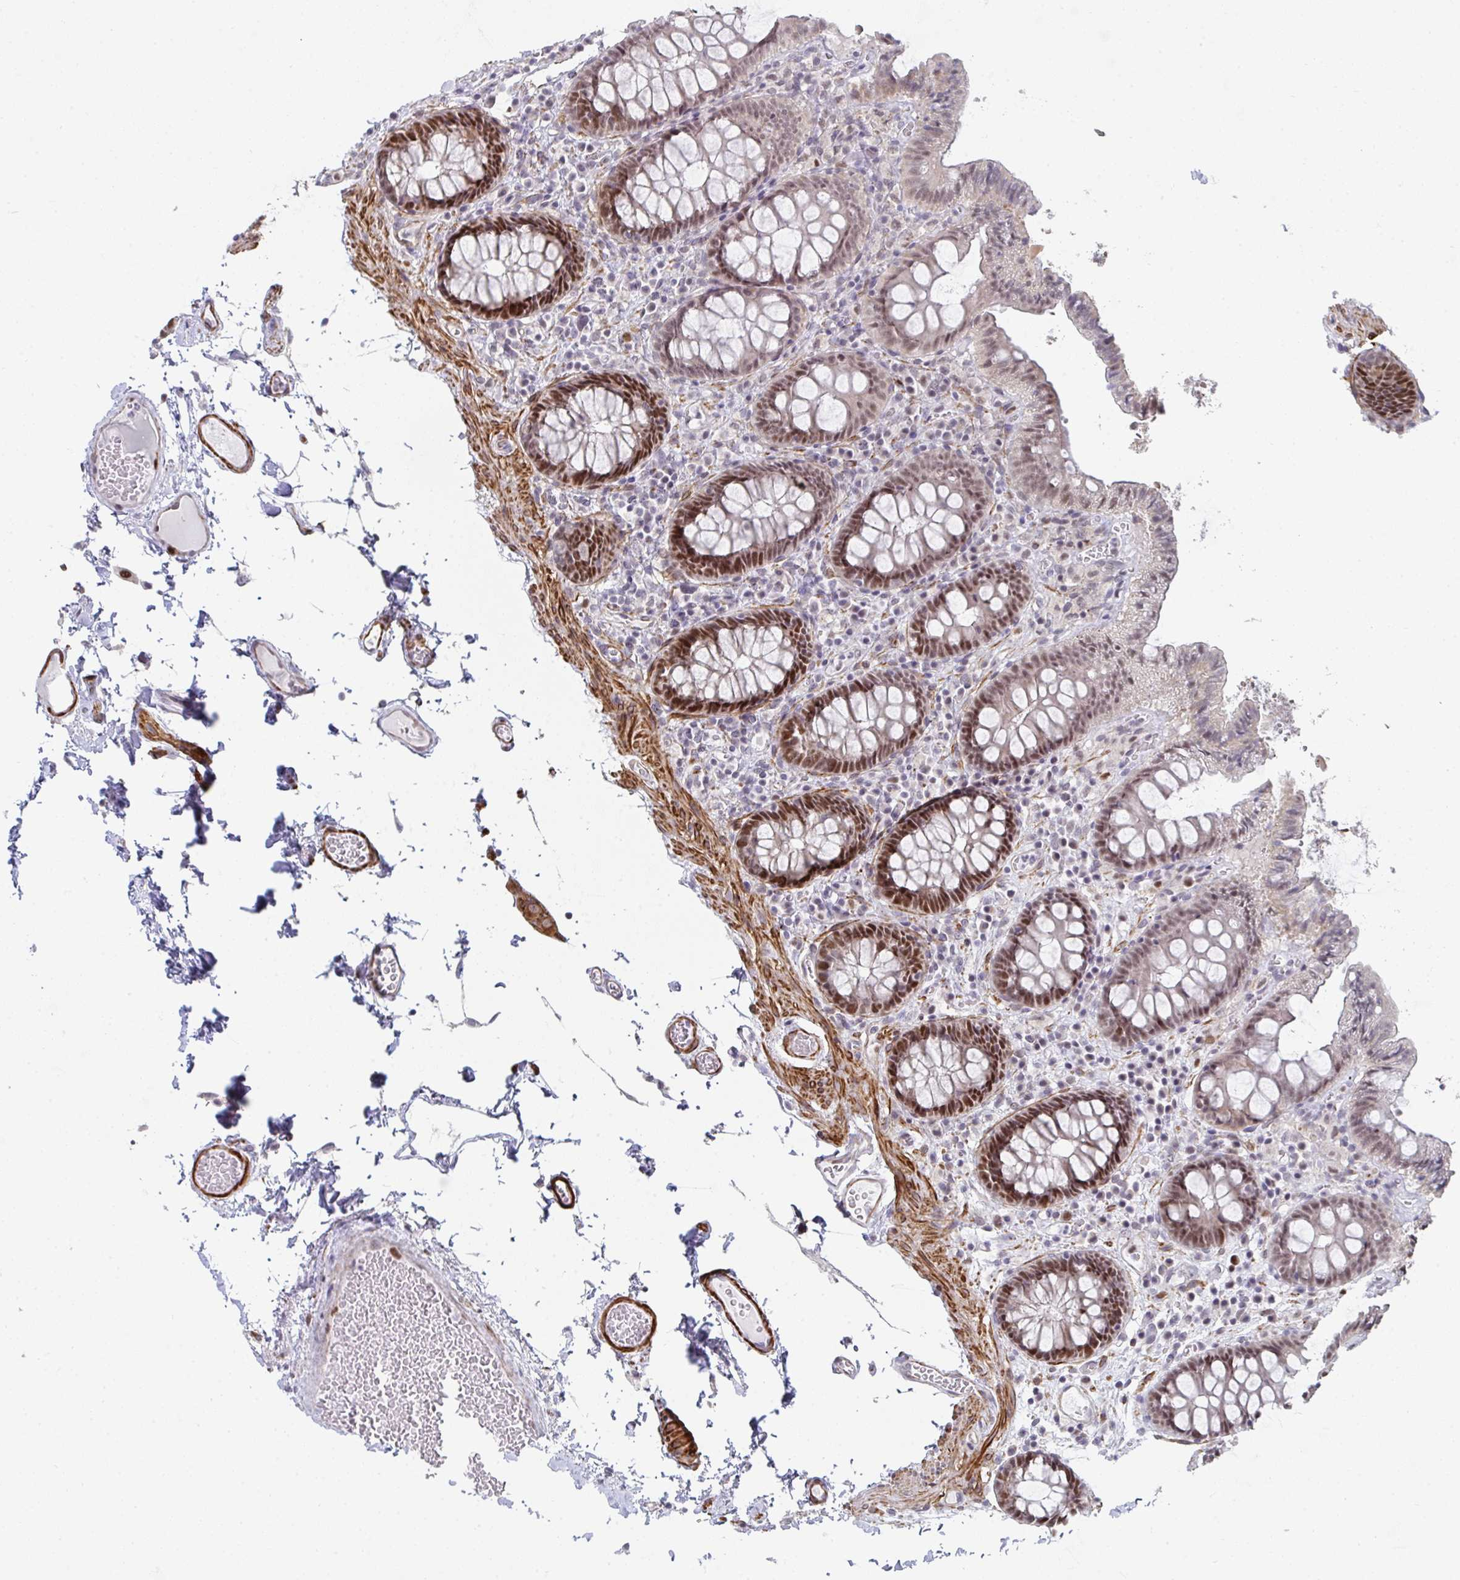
{"staining": {"intensity": "moderate", "quantity": ">75%", "location": "cytoplasmic/membranous"}, "tissue": "colon", "cell_type": "Endothelial cells", "image_type": "normal", "snomed": [{"axis": "morphology", "description": "Normal tissue, NOS"}, {"axis": "topography", "description": "Colon"}, {"axis": "topography", "description": "Peripheral nerve tissue"}], "caption": "The micrograph reveals staining of normal colon, revealing moderate cytoplasmic/membranous protein positivity (brown color) within endothelial cells.", "gene": "GINS2", "patient": {"sex": "male", "age": 84}}